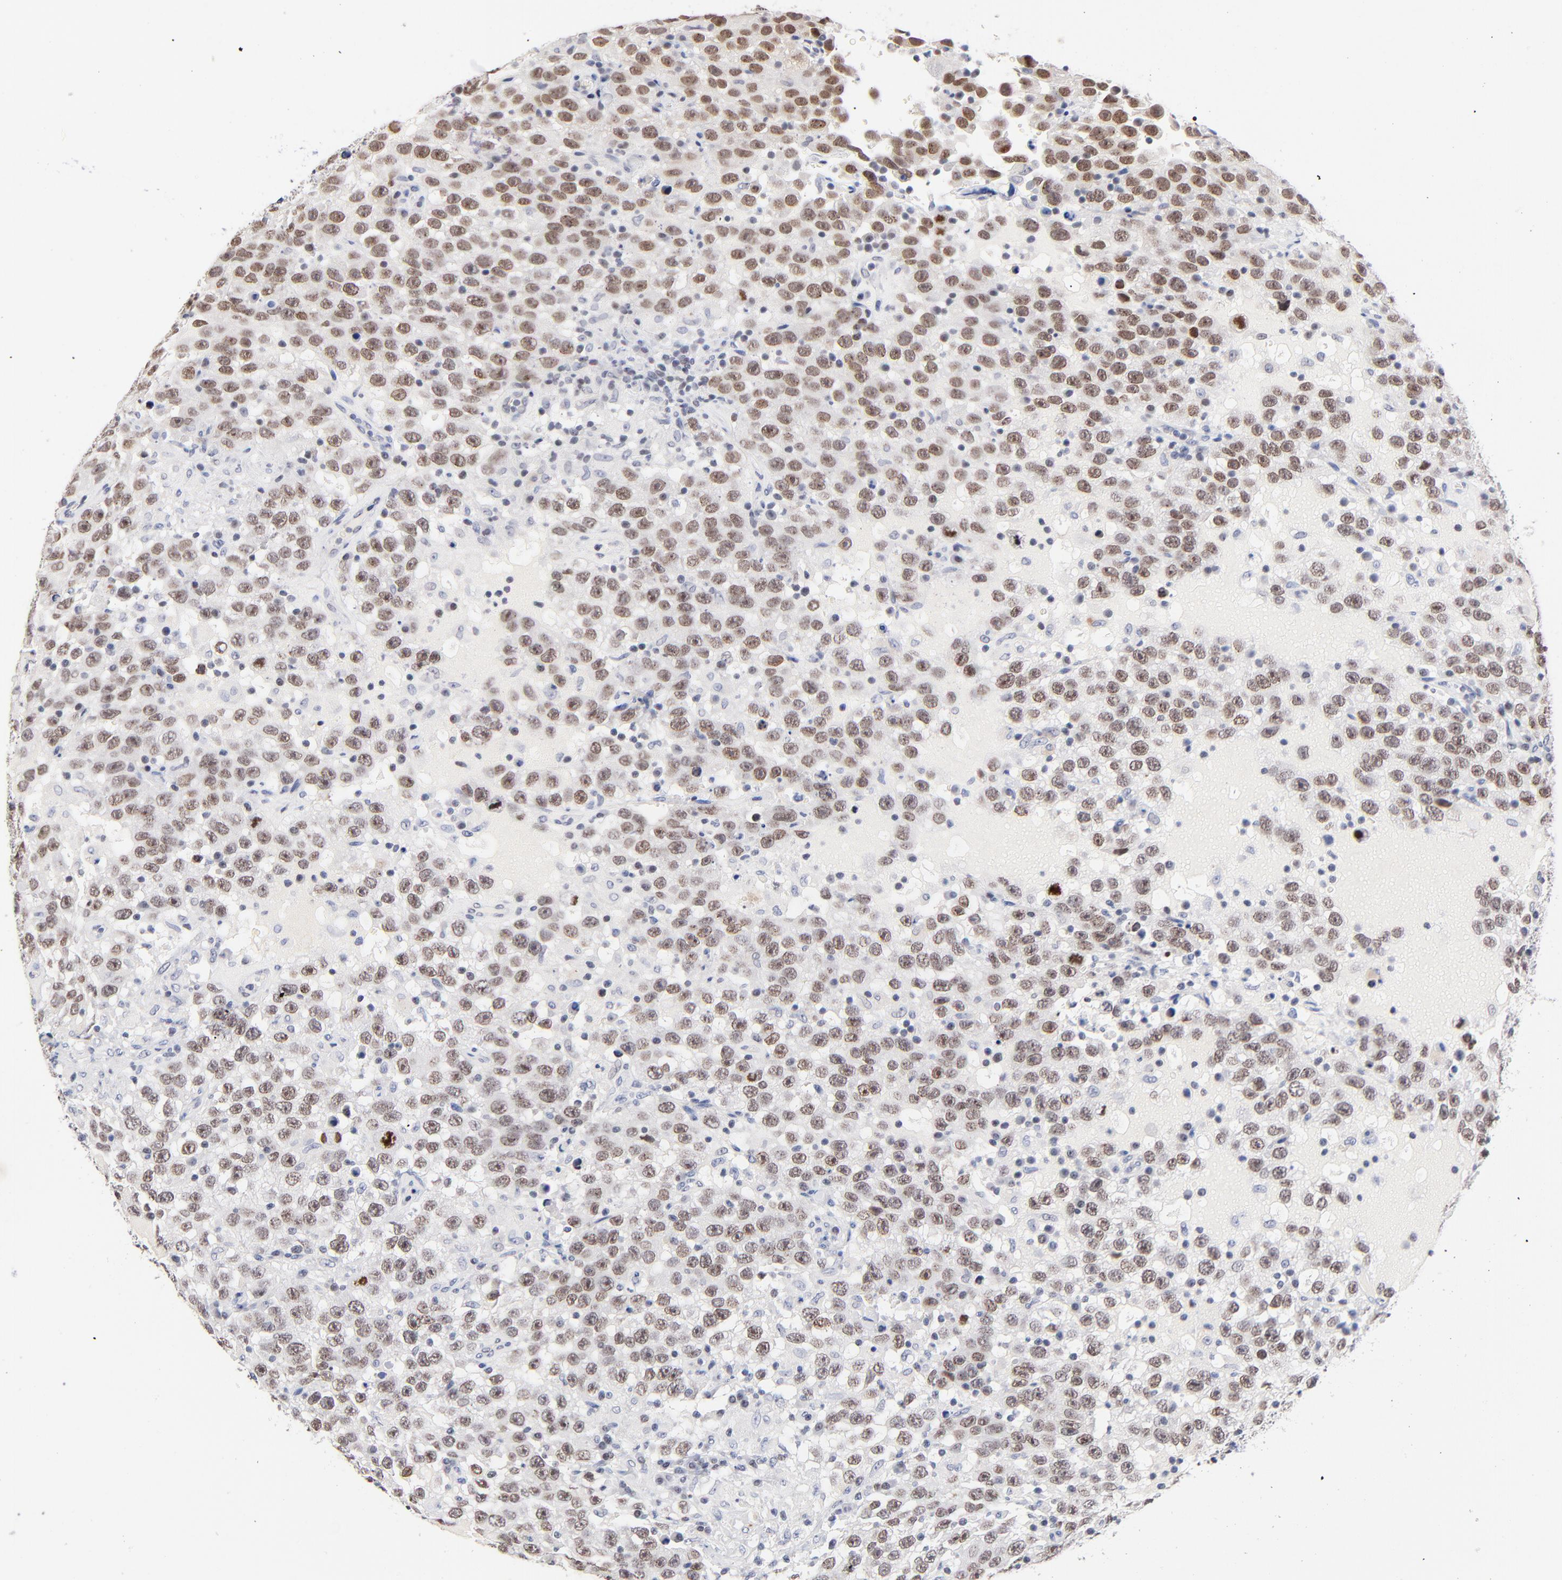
{"staining": {"intensity": "weak", "quantity": "25%-75%", "location": "nuclear"}, "tissue": "testis cancer", "cell_type": "Tumor cells", "image_type": "cancer", "snomed": [{"axis": "morphology", "description": "Seminoma, NOS"}, {"axis": "topography", "description": "Testis"}], "caption": "A brown stain highlights weak nuclear staining of a protein in seminoma (testis) tumor cells.", "gene": "ORC2", "patient": {"sex": "male", "age": 41}}